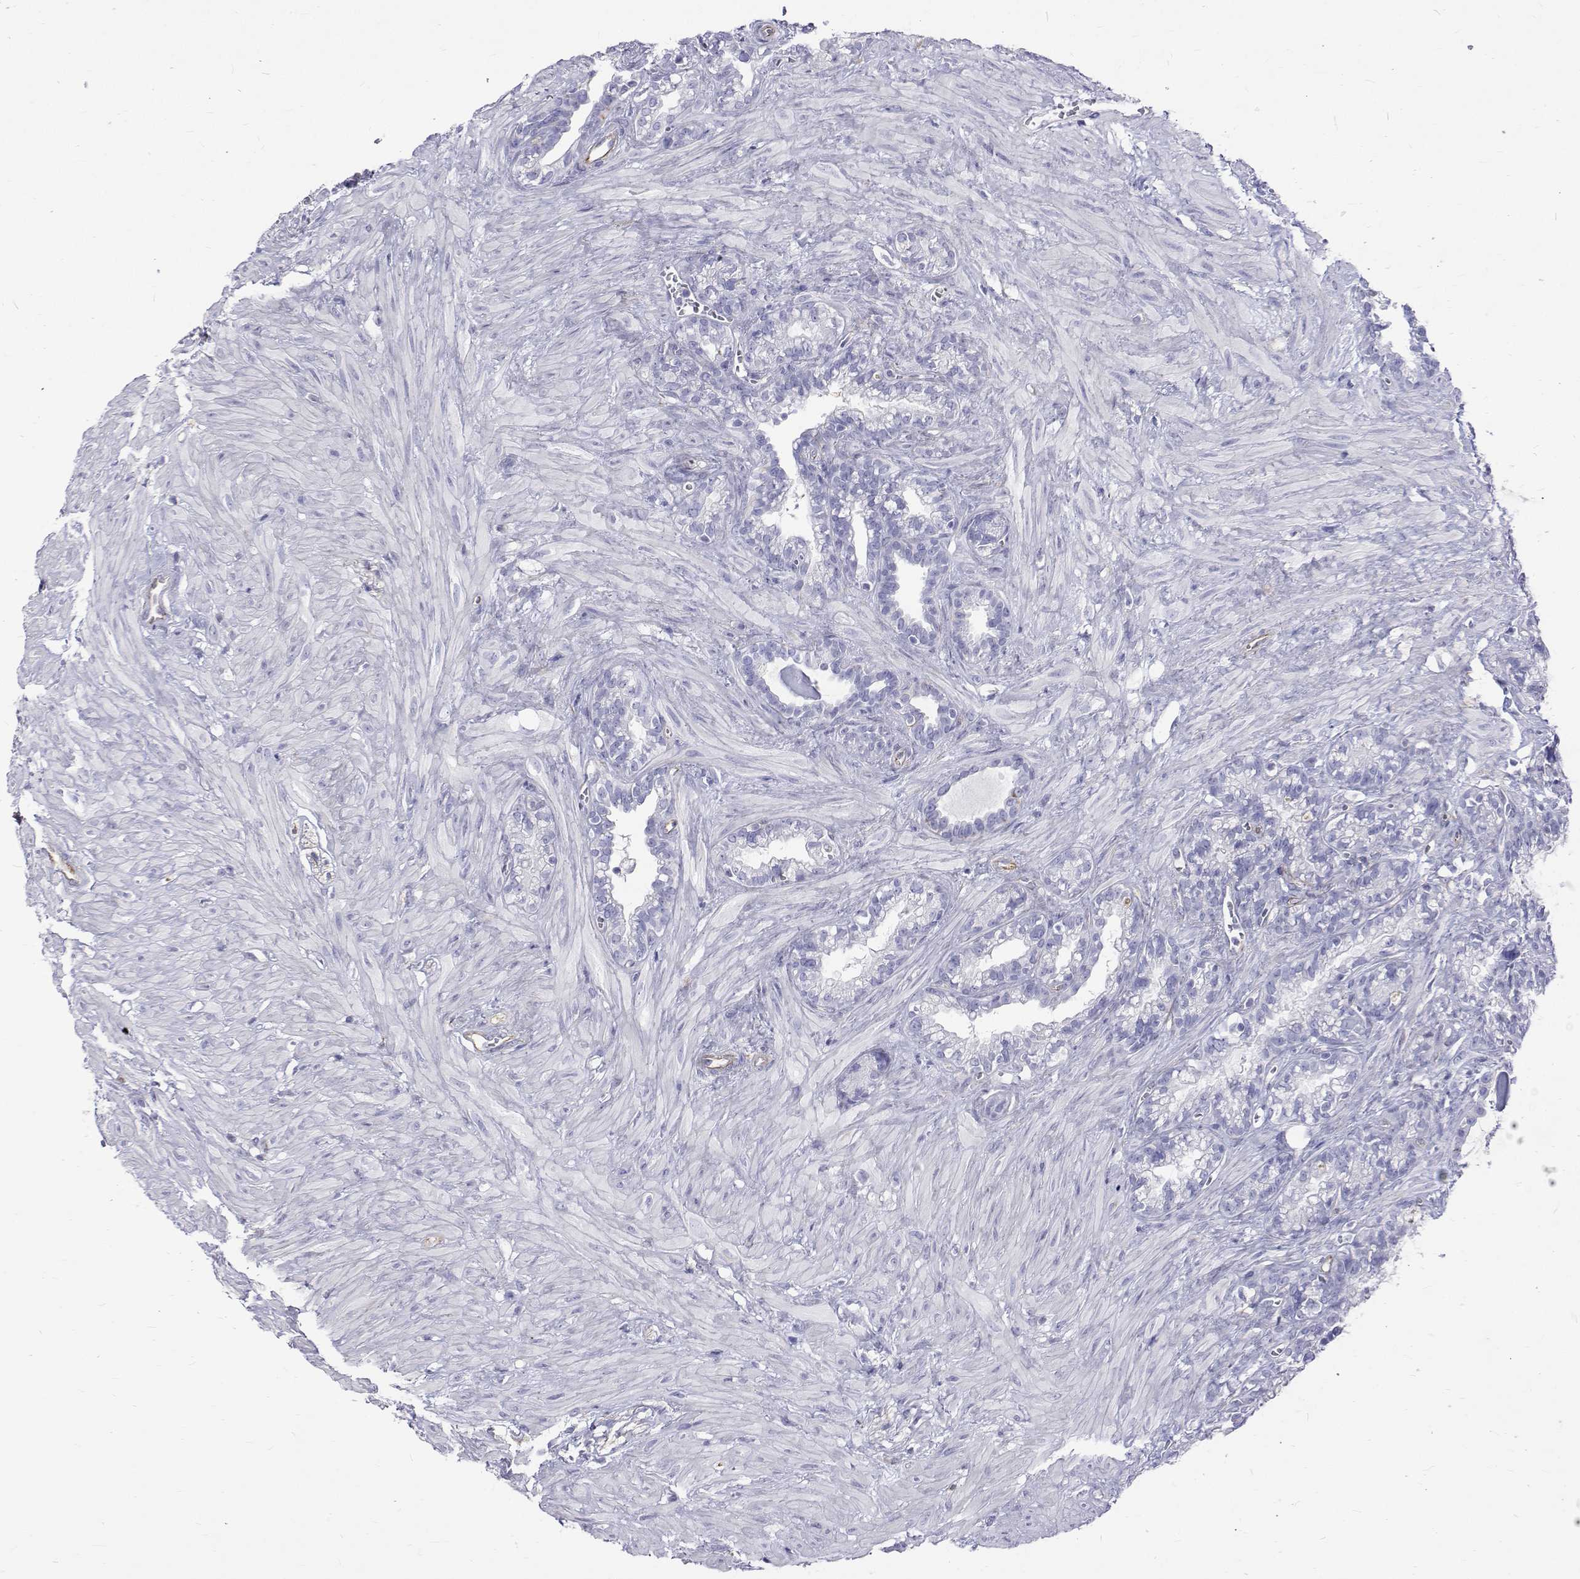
{"staining": {"intensity": "negative", "quantity": "none", "location": "none"}, "tissue": "seminal vesicle", "cell_type": "Glandular cells", "image_type": "normal", "snomed": [{"axis": "morphology", "description": "Normal tissue, NOS"}, {"axis": "topography", "description": "Seminal veicle"}], "caption": "High power microscopy micrograph of an IHC photomicrograph of unremarkable seminal vesicle, revealing no significant positivity in glandular cells.", "gene": "OPRPN", "patient": {"sex": "male", "age": 76}}